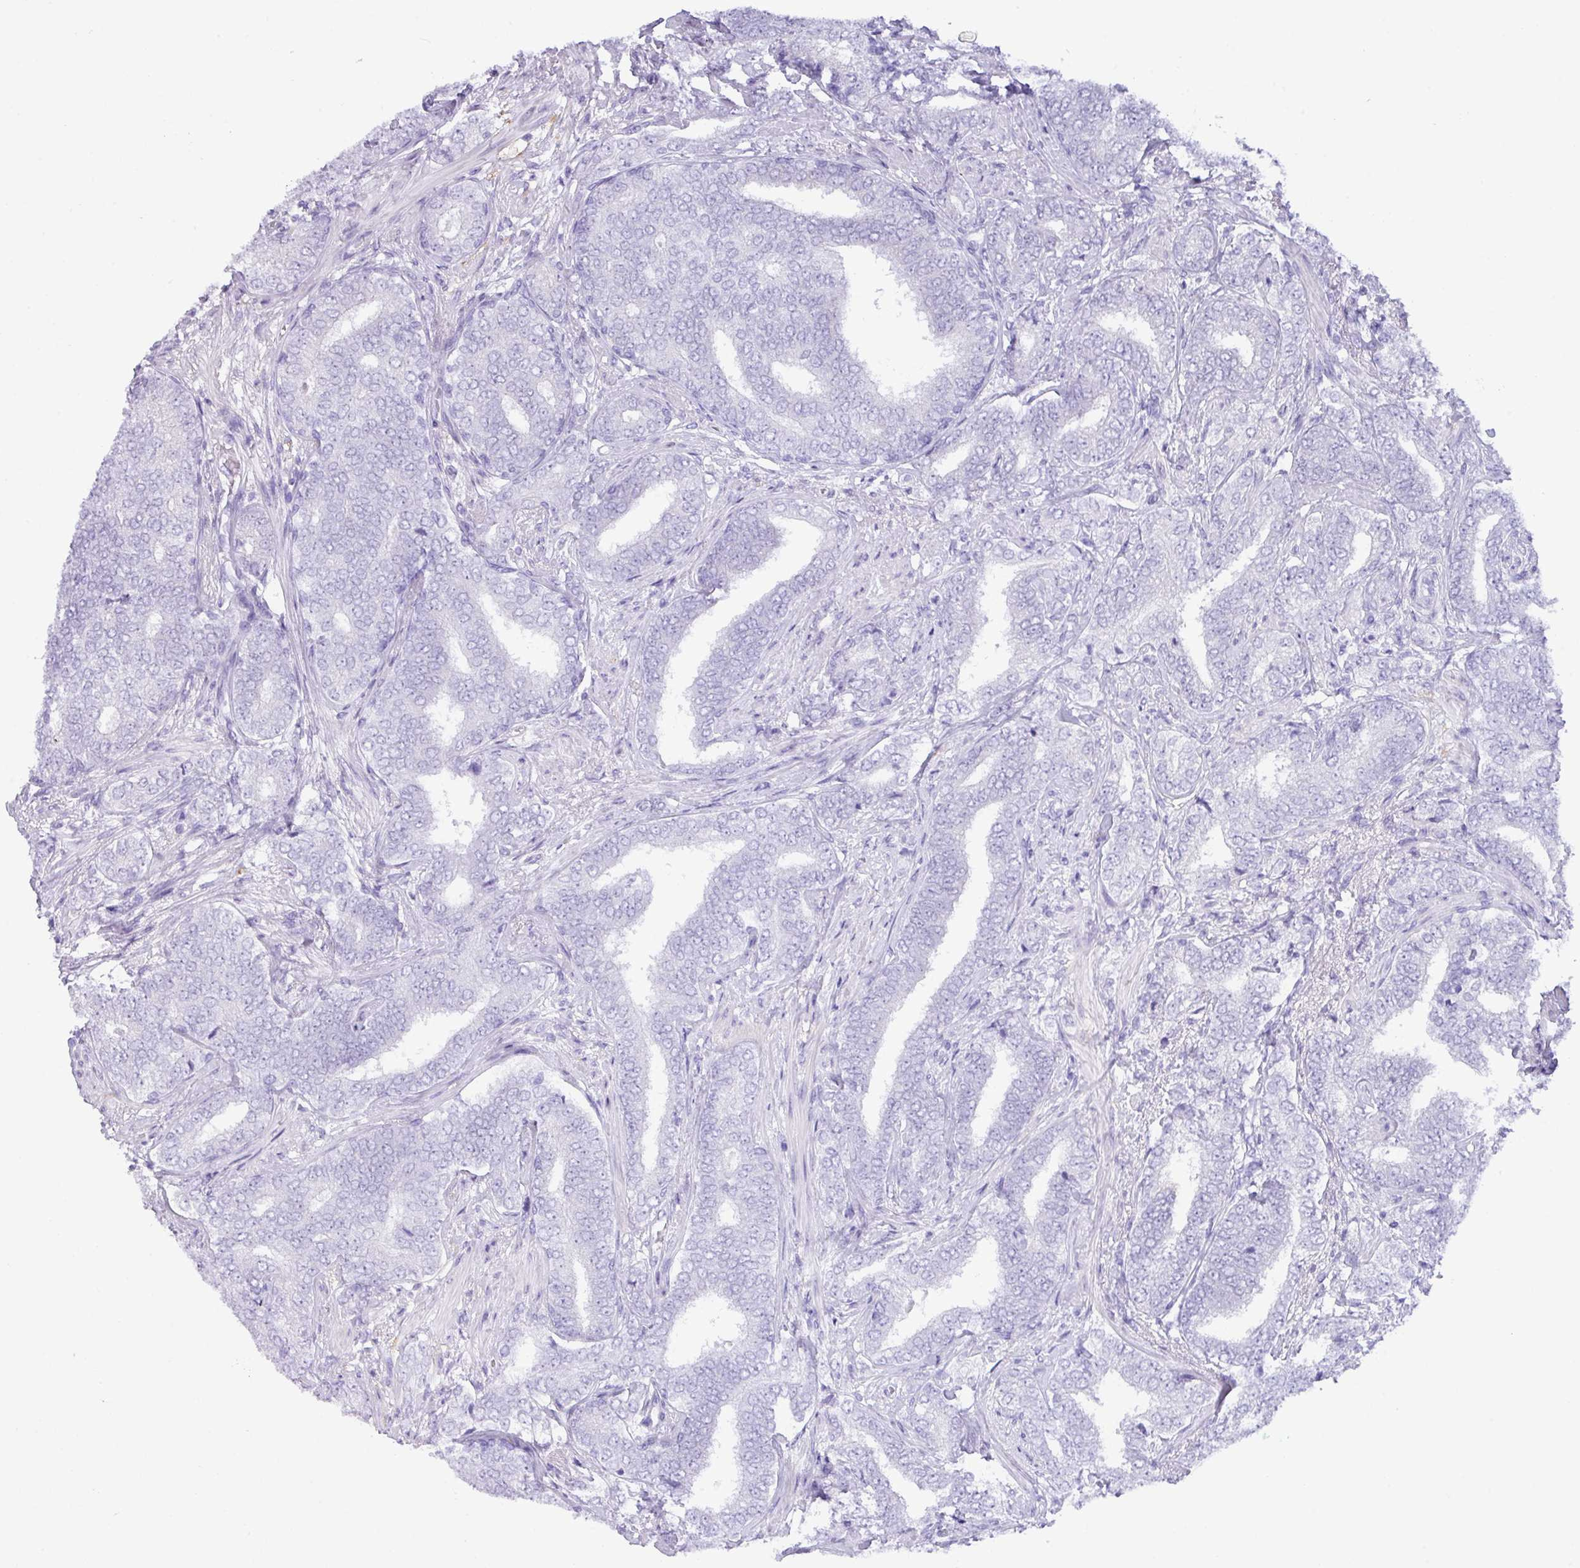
{"staining": {"intensity": "negative", "quantity": "none", "location": "none"}, "tissue": "prostate cancer", "cell_type": "Tumor cells", "image_type": "cancer", "snomed": [{"axis": "morphology", "description": "Adenocarcinoma, High grade"}, {"axis": "topography", "description": "Prostate"}], "caption": "Immunohistochemistry micrograph of neoplastic tissue: prostate adenocarcinoma (high-grade) stained with DAB (3,3'-diaminobenzidine) displays no significant protein staining in tumor cells.", "gene": "ZNF524", "patient": {"sex": "male", "age": 72}}